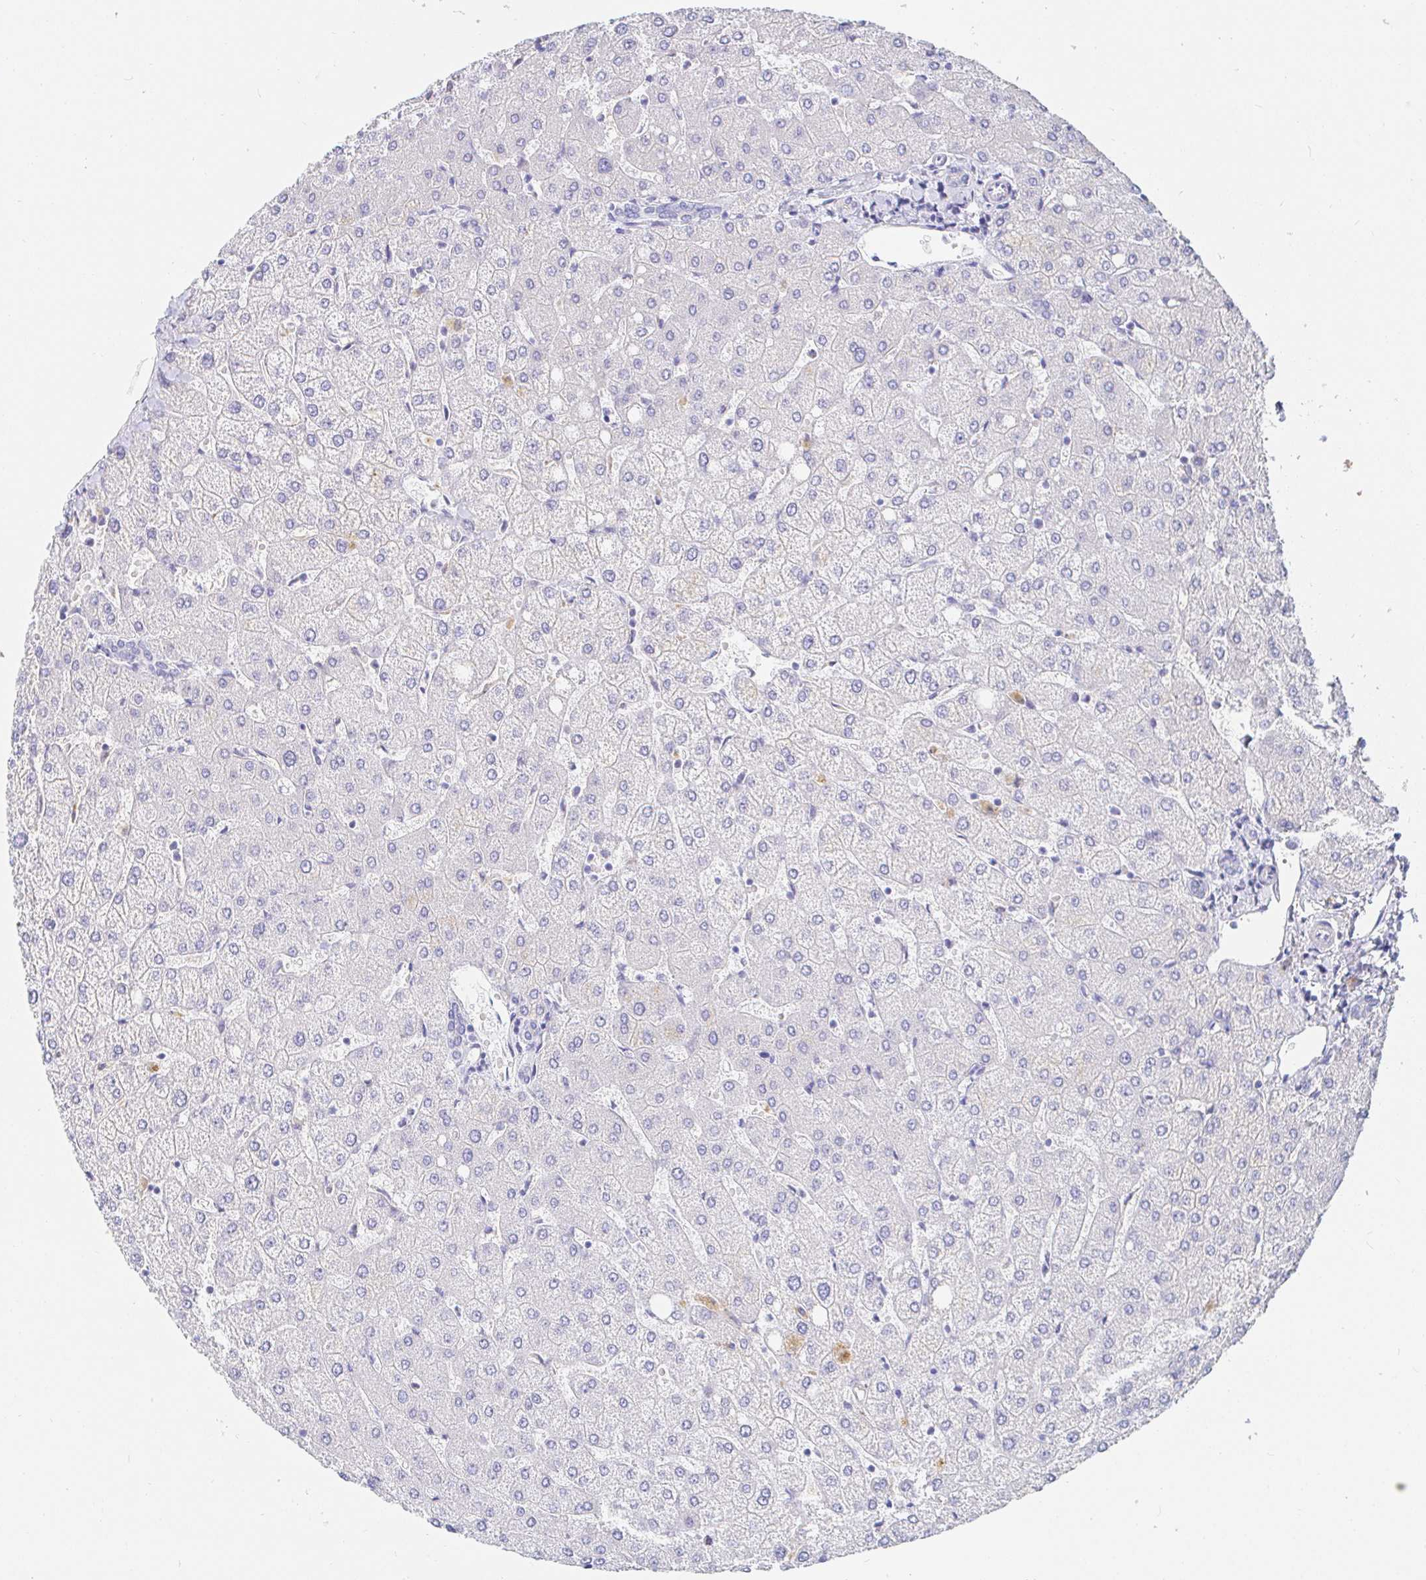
{"staining": {"intensity": "negative", "quantity": "none", "location": "none"}, "tissue": "liver", "cell_type": "Cholangiocytes", "image_type": "normal", "snomed": [{"axis": "morphology", "description": "Normal tissue, NOS"}, {"axis": "topography", "description": "Liver"}], "caption": "Immunohistochemical staining of normal liver reveals no significant expression in cholangiocytes. Brightfield microscopy of IHC stained with DAB (brown) and hematoxylin (blue), captured at high magnification.", "gene": "PDE6B", "patient": {"sex": "female", "age": 54}}